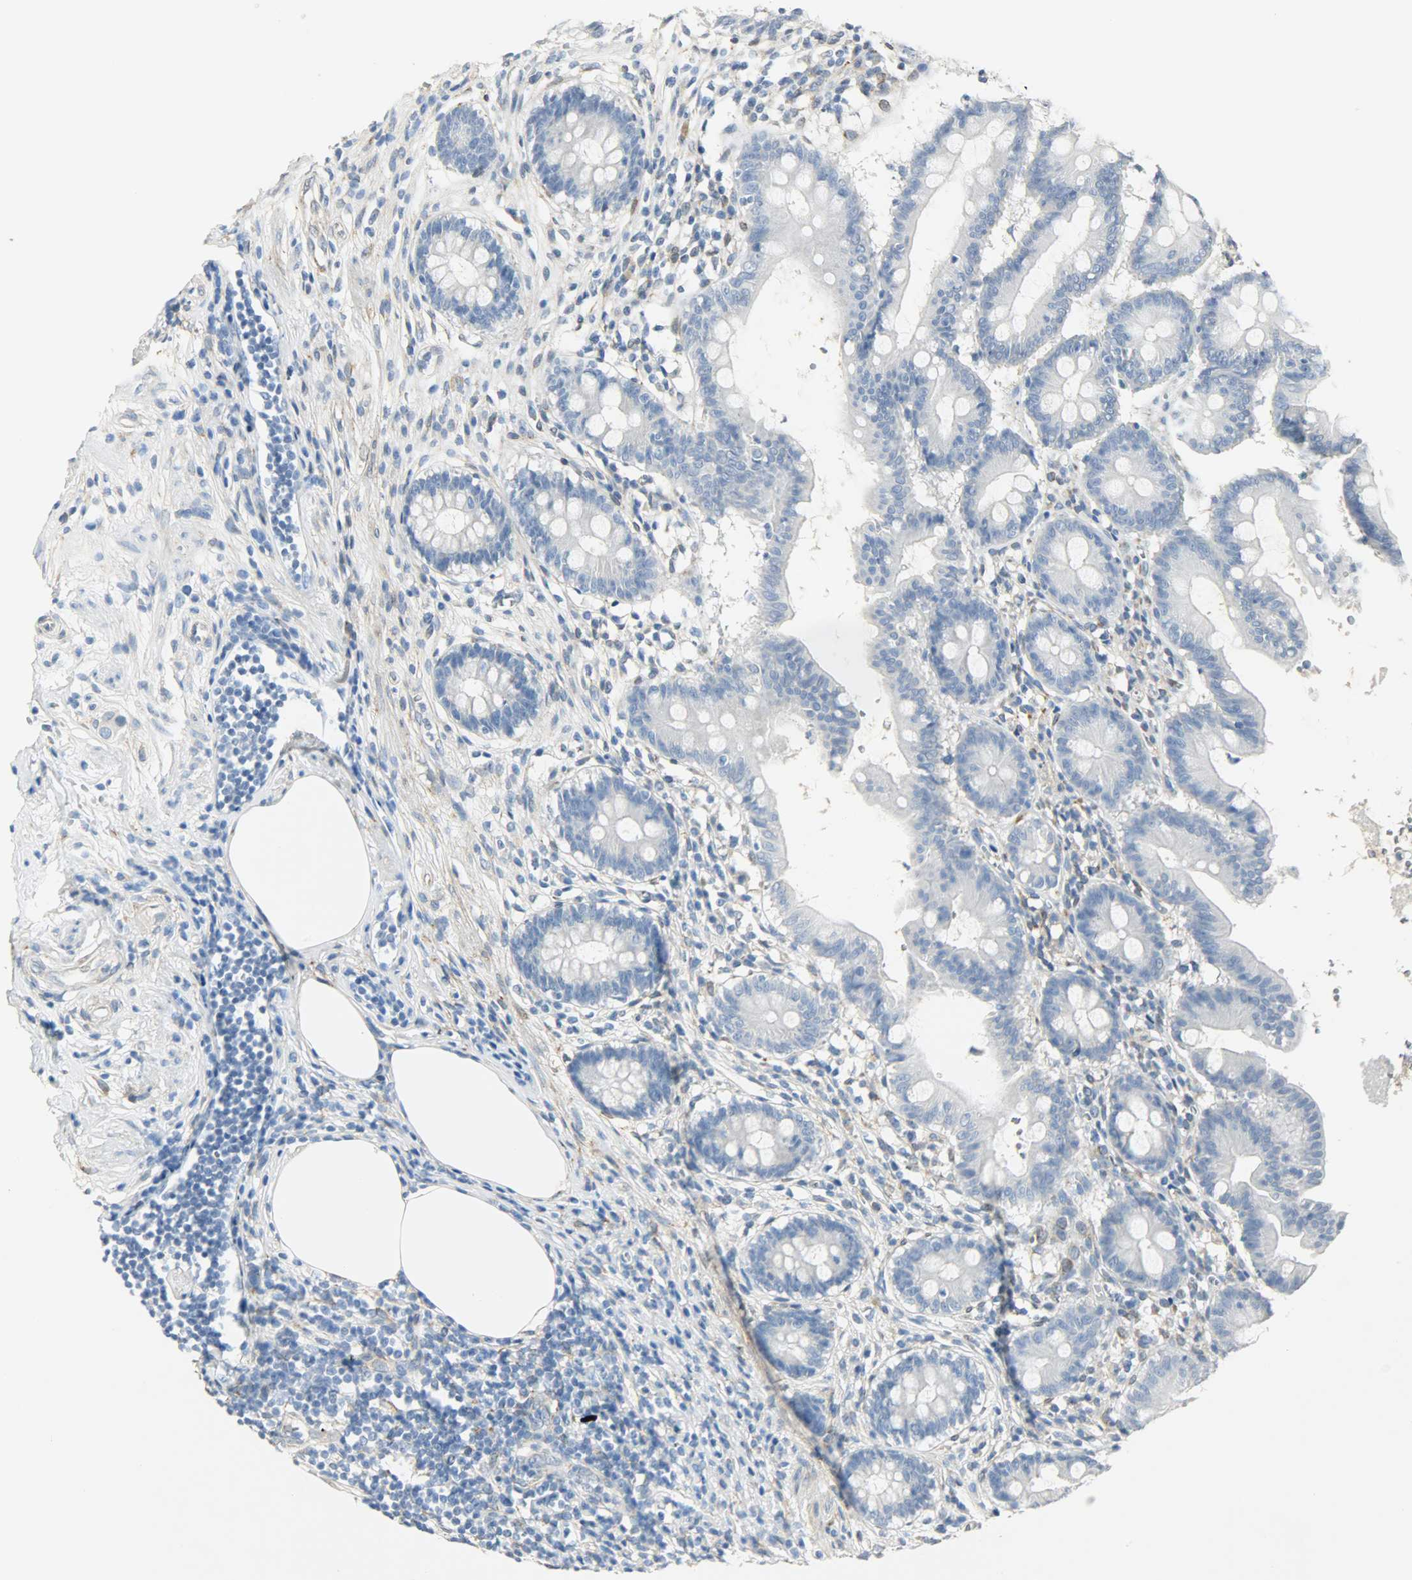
{"staining": {"intensity": "negative", "quantity": "none", "location": "none"}, "tissue": "appendix", "cell_type": "Glandular cells", "image_type": "normal", "snomed": [{"axis": "morphology", "description": "Normal tissue, NOS"}, {"axis": "topography", "description": "Appendix"}], "caption": "The immunohistochemistry micrograph has no significant staining in glandular cells of appendix.", "gene": "PKD2", "patient": {"sex": "female", "age": 50}}